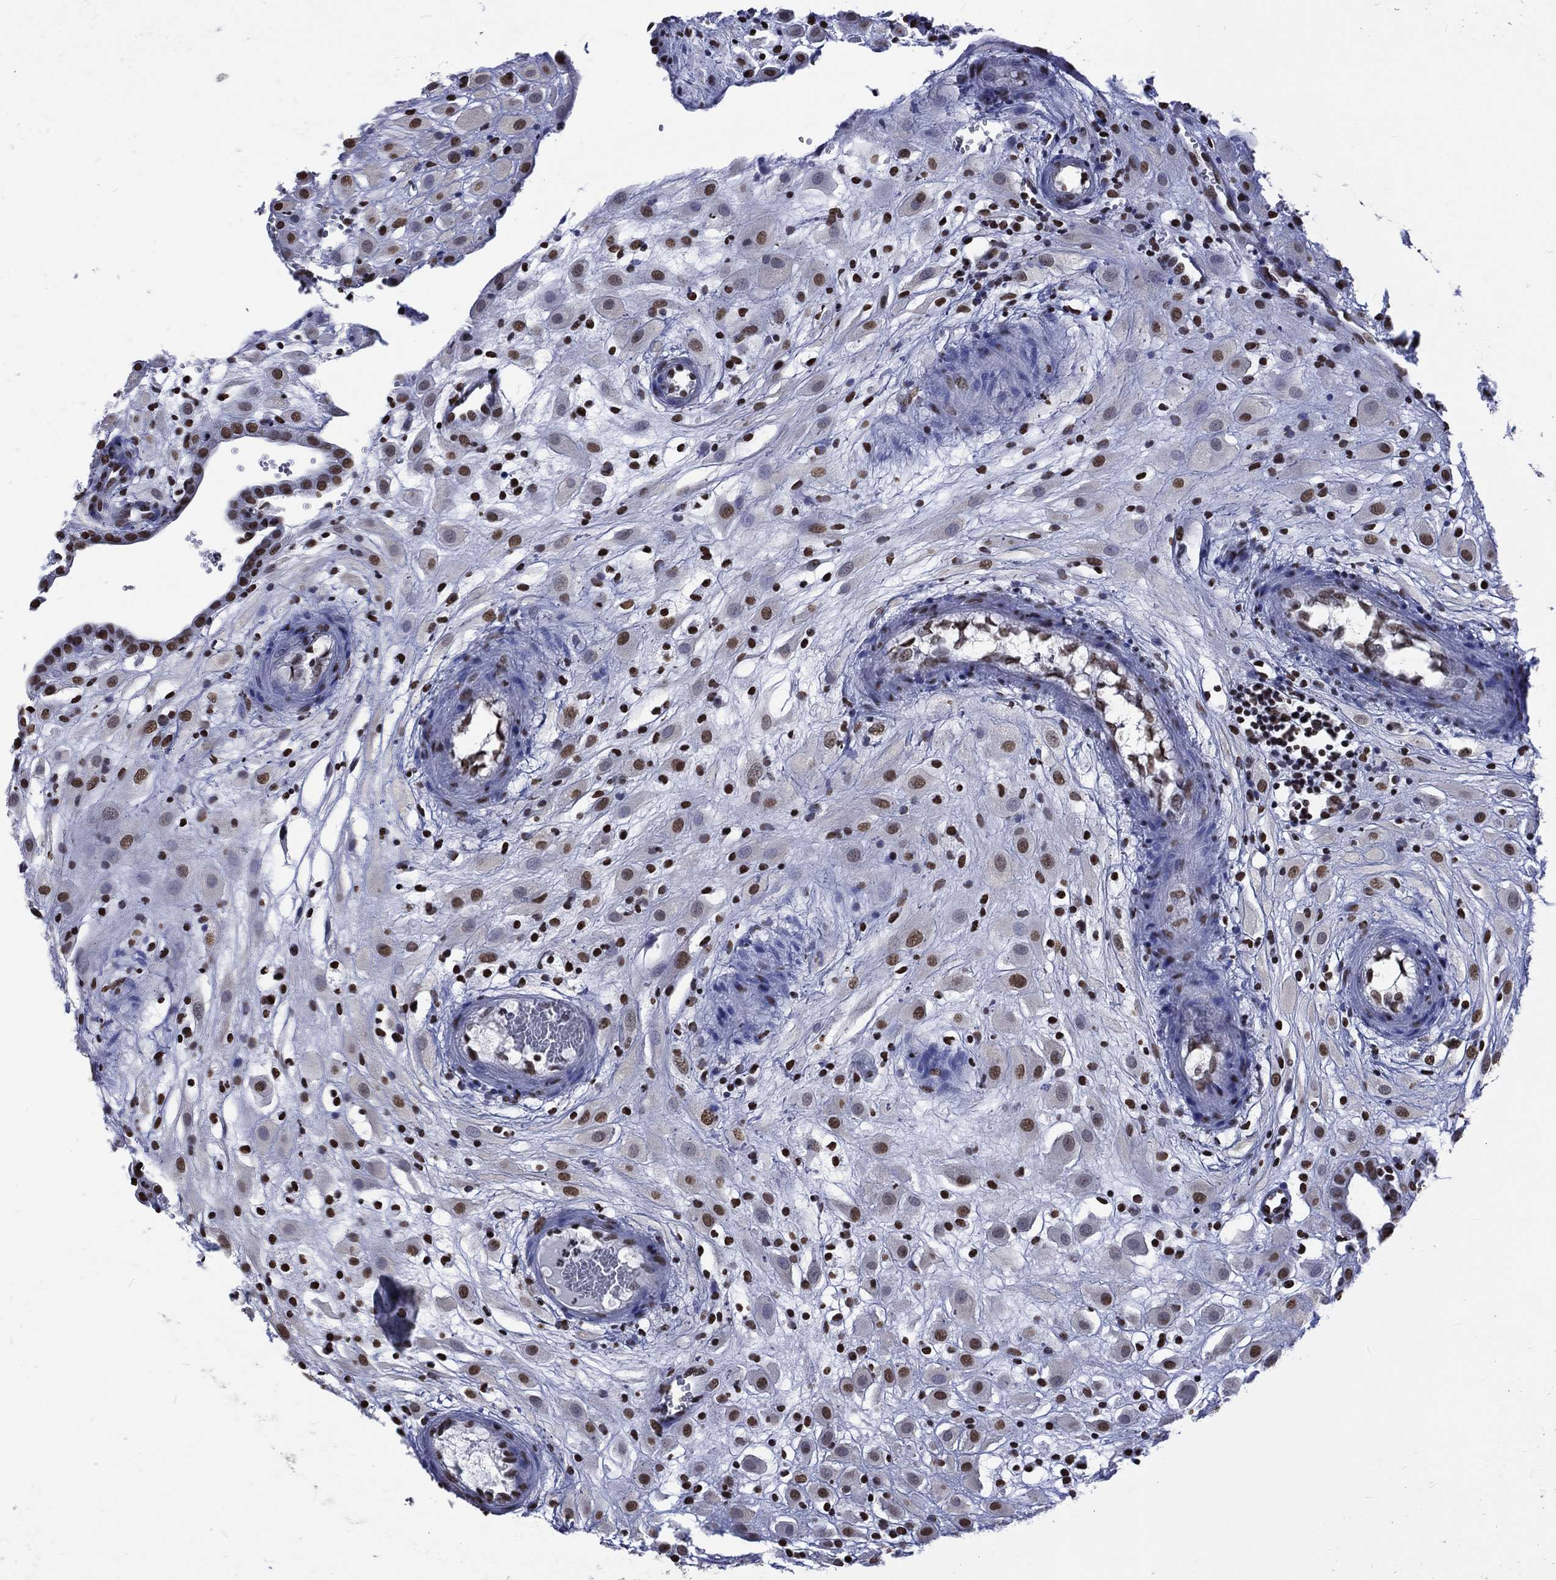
{"staining": {"intensity": "moderate", "quantity": ">75%", "location": "nuclear"}, "tissue": "placenta", "cell_type": "Decidual cells", "image_type": "normal", "snomed": [{"axis": "morphology", "description": "Normal tissue, NOS"}, {"axis": "topography", "description": "Placenta"}], "caption": "Immunohistochemistry photomicrograph of benign placenta: human placenta stained using immunohistochemistry (IHC) reveals medium levels of moderate protein expression localized specifically in the nuclear of decidual cells, appearing as a nuclear brown color.", "gene": "RETREG2", "patient": {"sex": "female", "age": 24}}